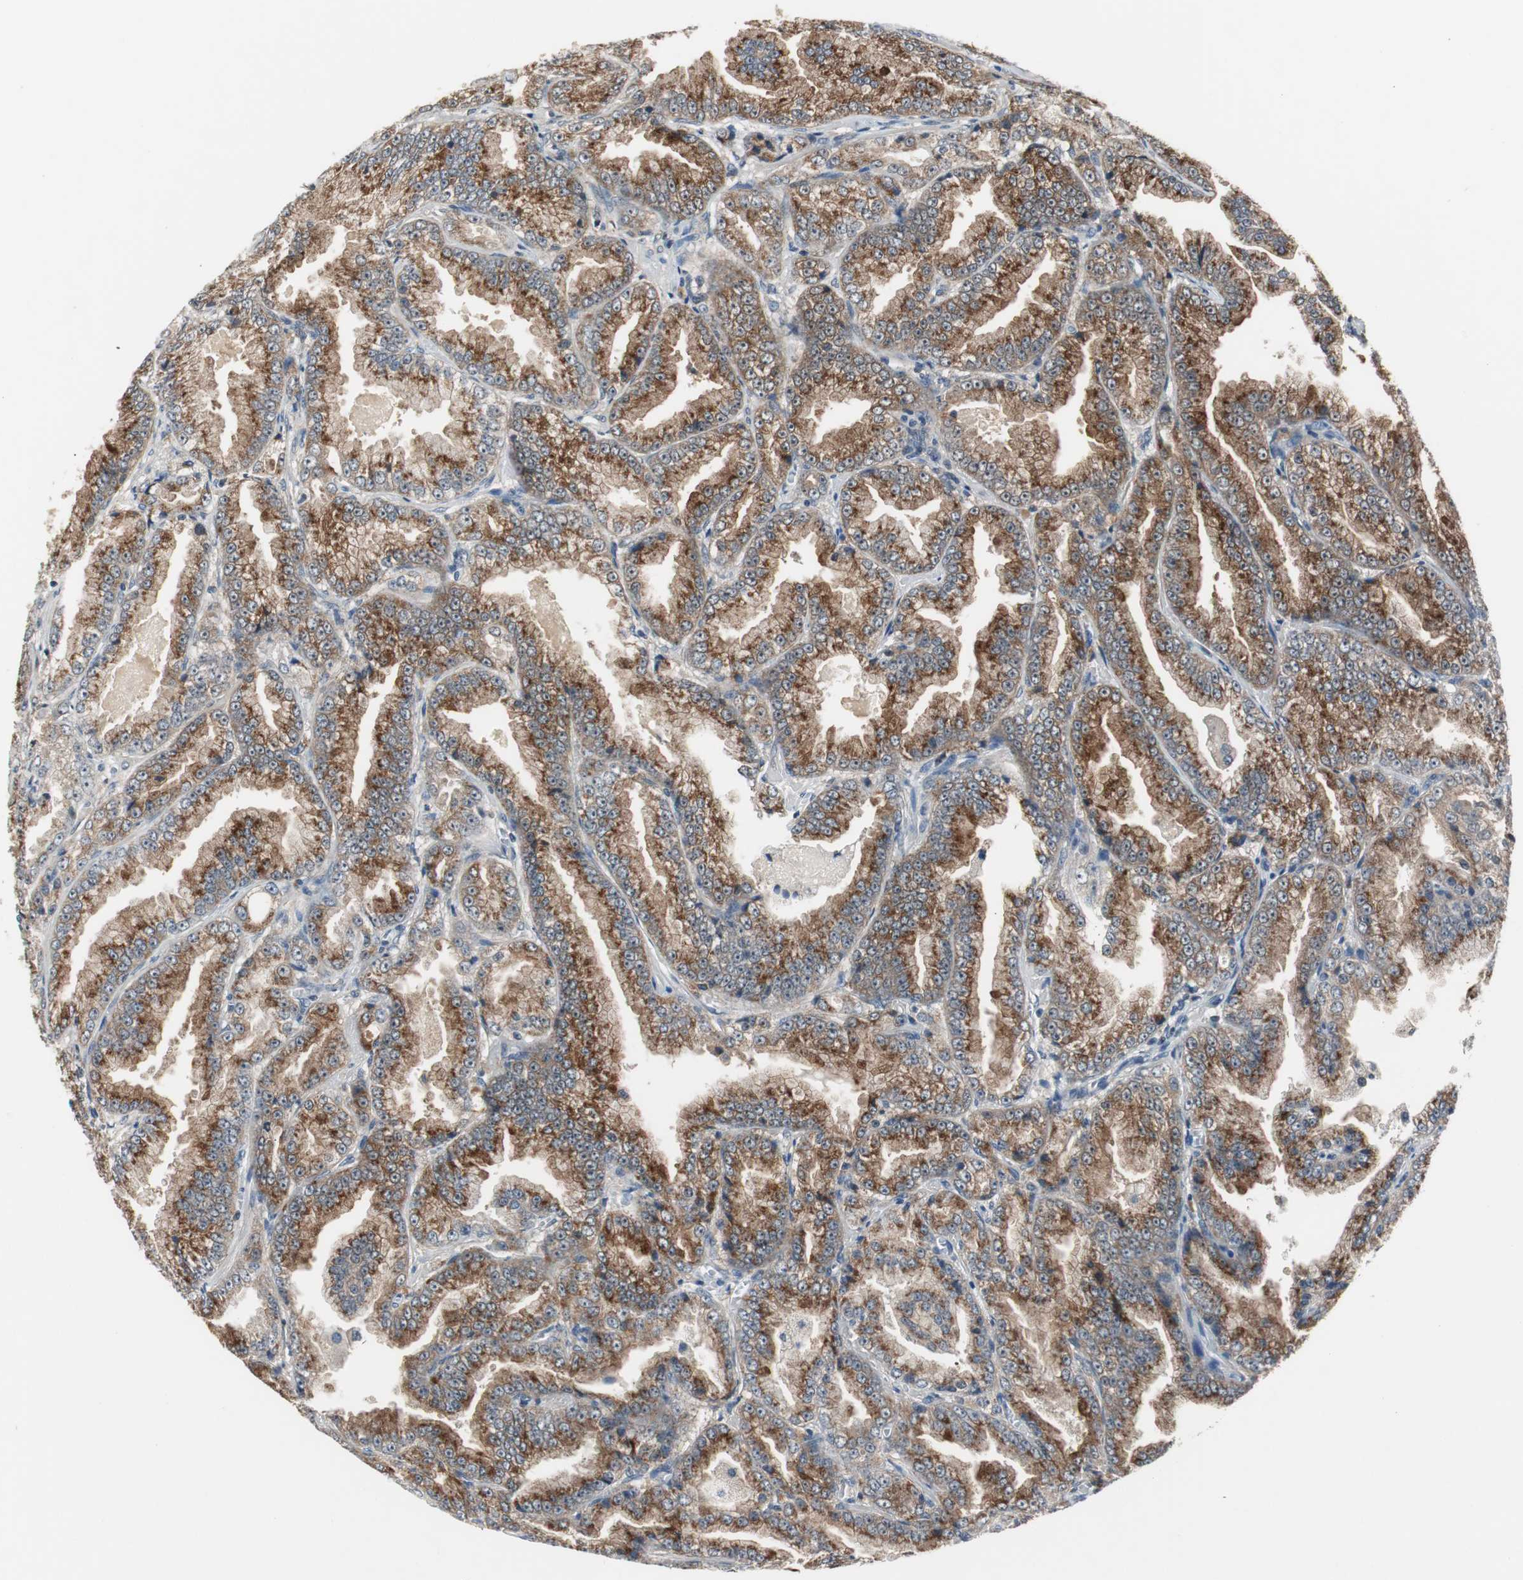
{"staining": {"intensity": "strong", "quantity": ">75%", "location": "cytoplasmic/membranous"}, "tissue": "prostate cancer", "cell_type": "Tumor cells", "image_type": "cancer", "snomed": [{"axis": "morphology", "description": "Adenocarcinoma, High grade"}, {"axis": "topography", "description": "Prostate"}], "caption": "Prostate cancer stained with DAB immunohistochemistry exhibits high levels of strong cytoplasmic/membranous positivity in approximately >75% of tumor cells.", "gene": "PTPRN2", "patient": {"sex": "male", "age": 61}}